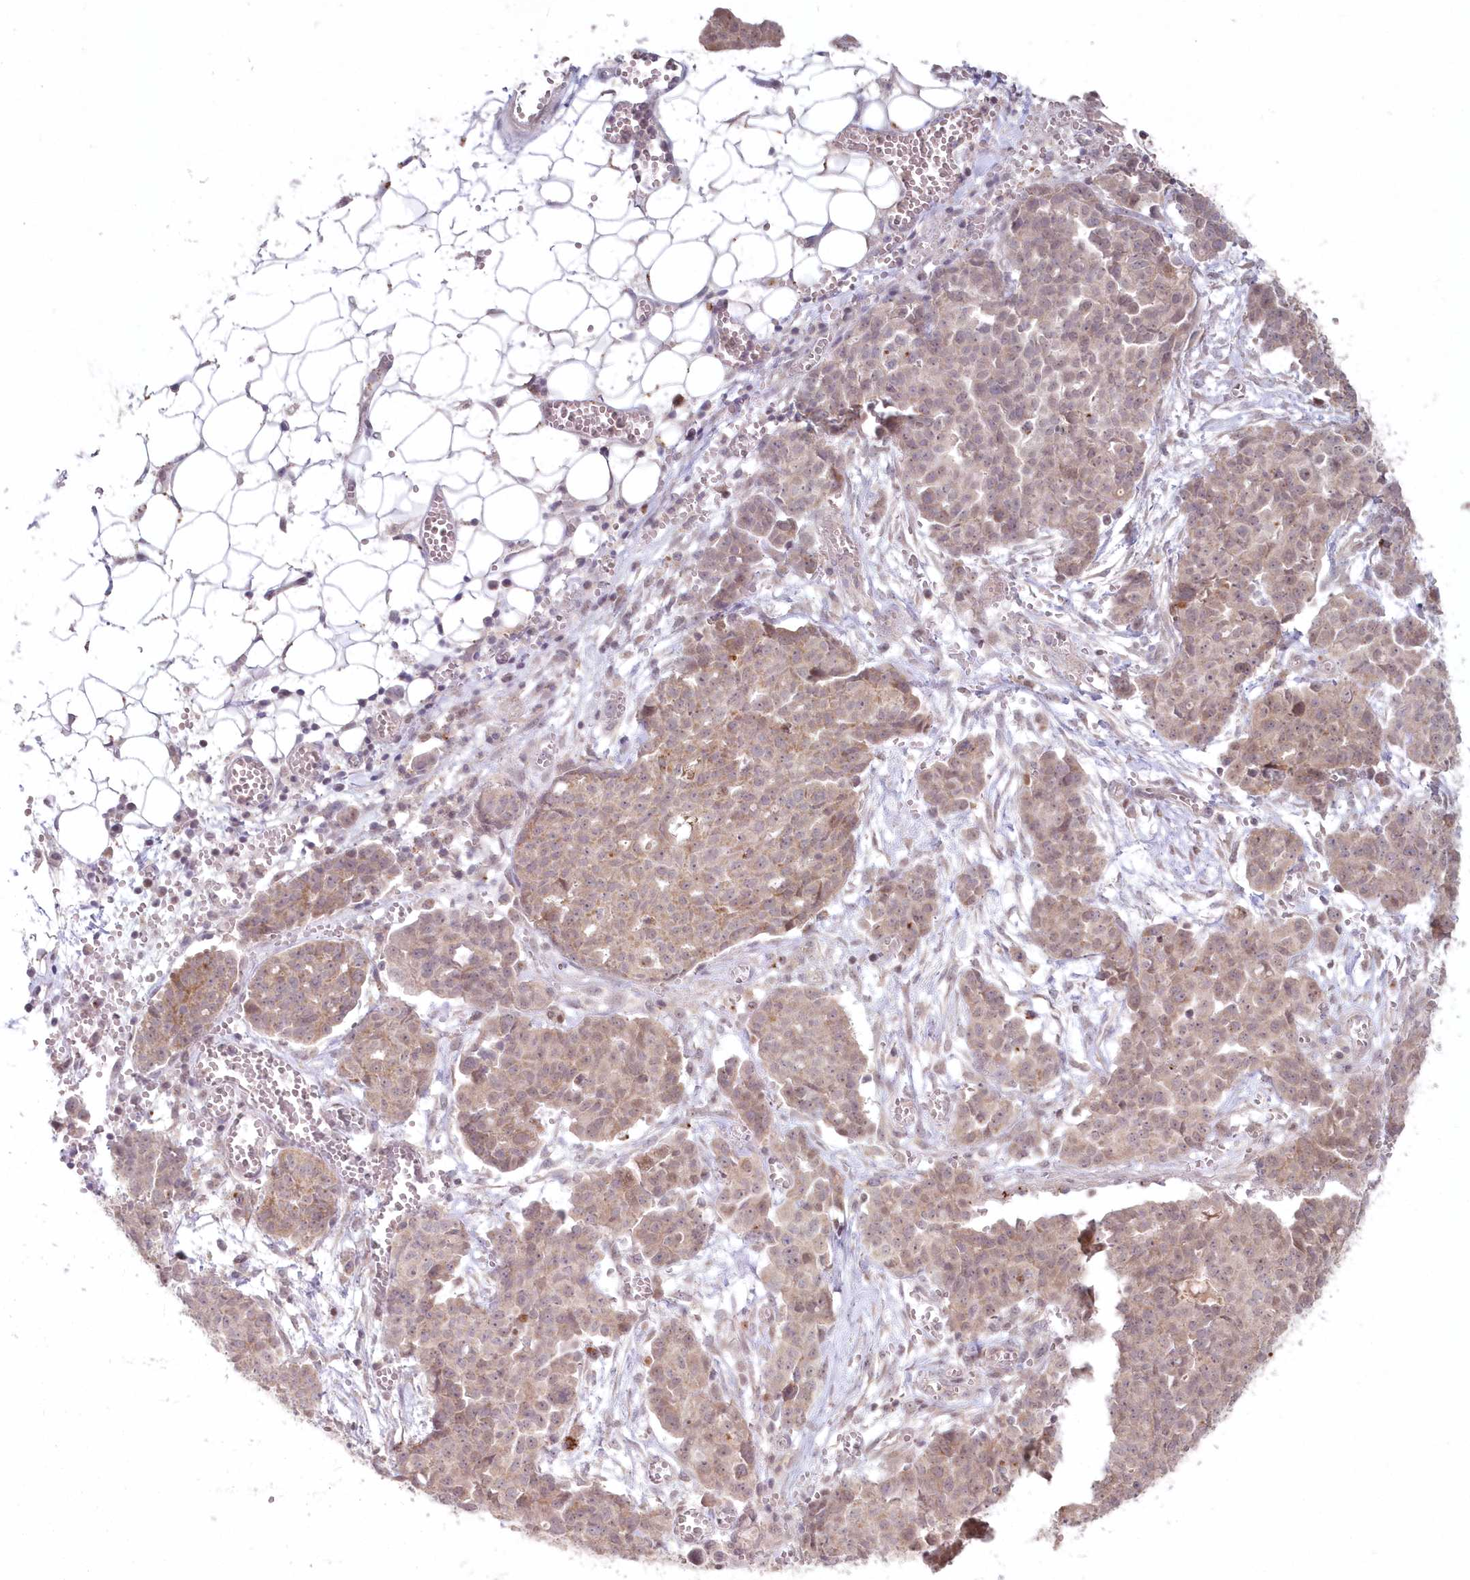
{"staining": {"intensity": "weak", "quantity": "25%-75%", "location": "nuclear"}, "tissue": "ovarian cancer", "cell_type": "Tumor cells", "image_type": "cancer", "snomed": [{"axis": "morphology", "description": "Cystadenocarcinoma, serous, NOS"}, {"axis": "topography", "description": "Soft tissue"}, {"axis": "topography", "description": "Ovary"}], "caption": "Immunohistochemical staining of ovarian cancer (serous cystadenocarcinoma) demonstrates low levels of weak nuclear expression in about 25%-75% of tumor cells.", "gene": "ASCC1", "patient": {"sex": "female", "age": 57}}